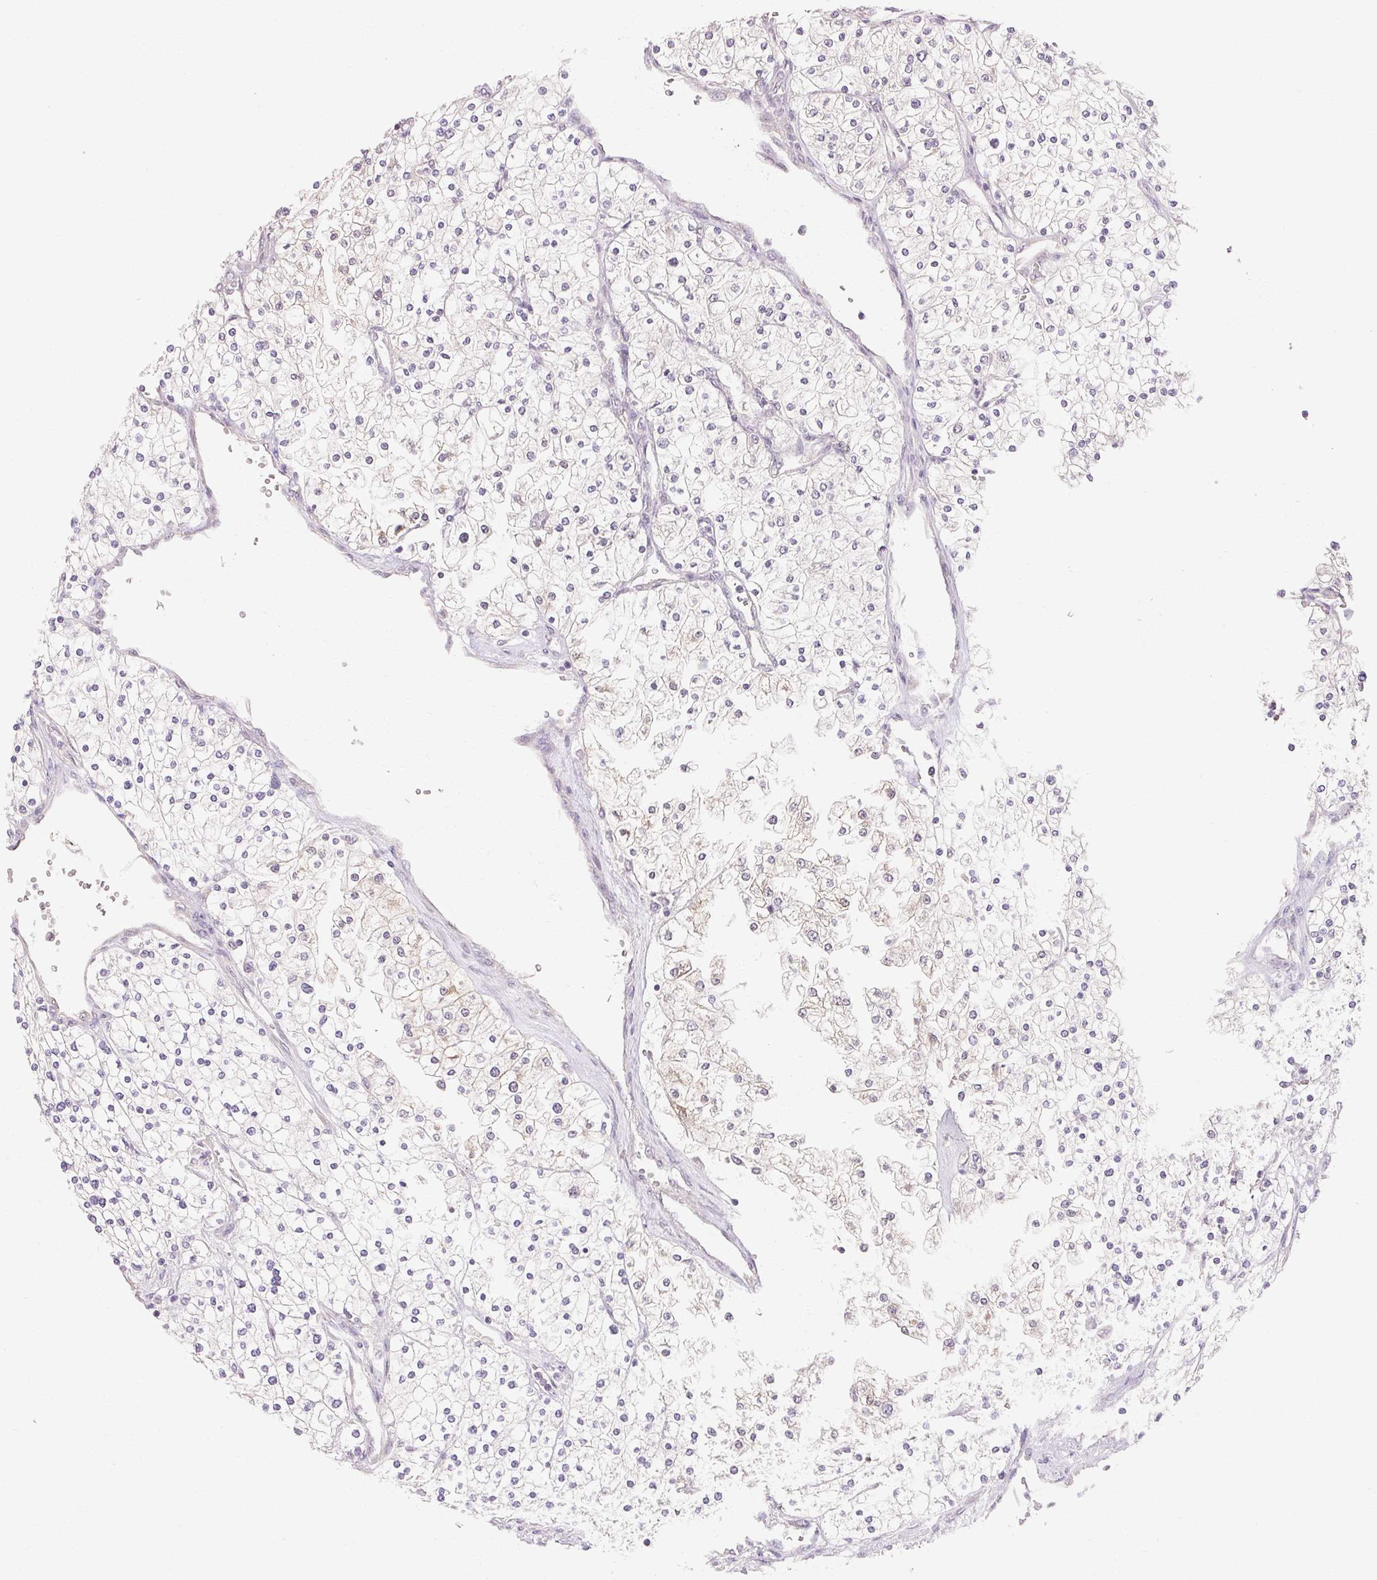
{"staining": {"intensity": "negative", "quantity": "none", "location": "none"}, "tissue": "renal cancer", "cell_type": "Tumor cells", "image_type": "cancer", "snomed": [{"axis": "morphology", "description": "Adenocarcinoma, NOS"}, {"axis": "topography", "description": "Kidney"}], "caption": "This photomicrograph is of renal adenocarcinoma stained with IHC to label a protein in brown with the nuclei are counter-stained blue. There is no positivity in tumor cells.", "gene": "MAP7D2", "patient": {"sex": "male", "age": 80}}